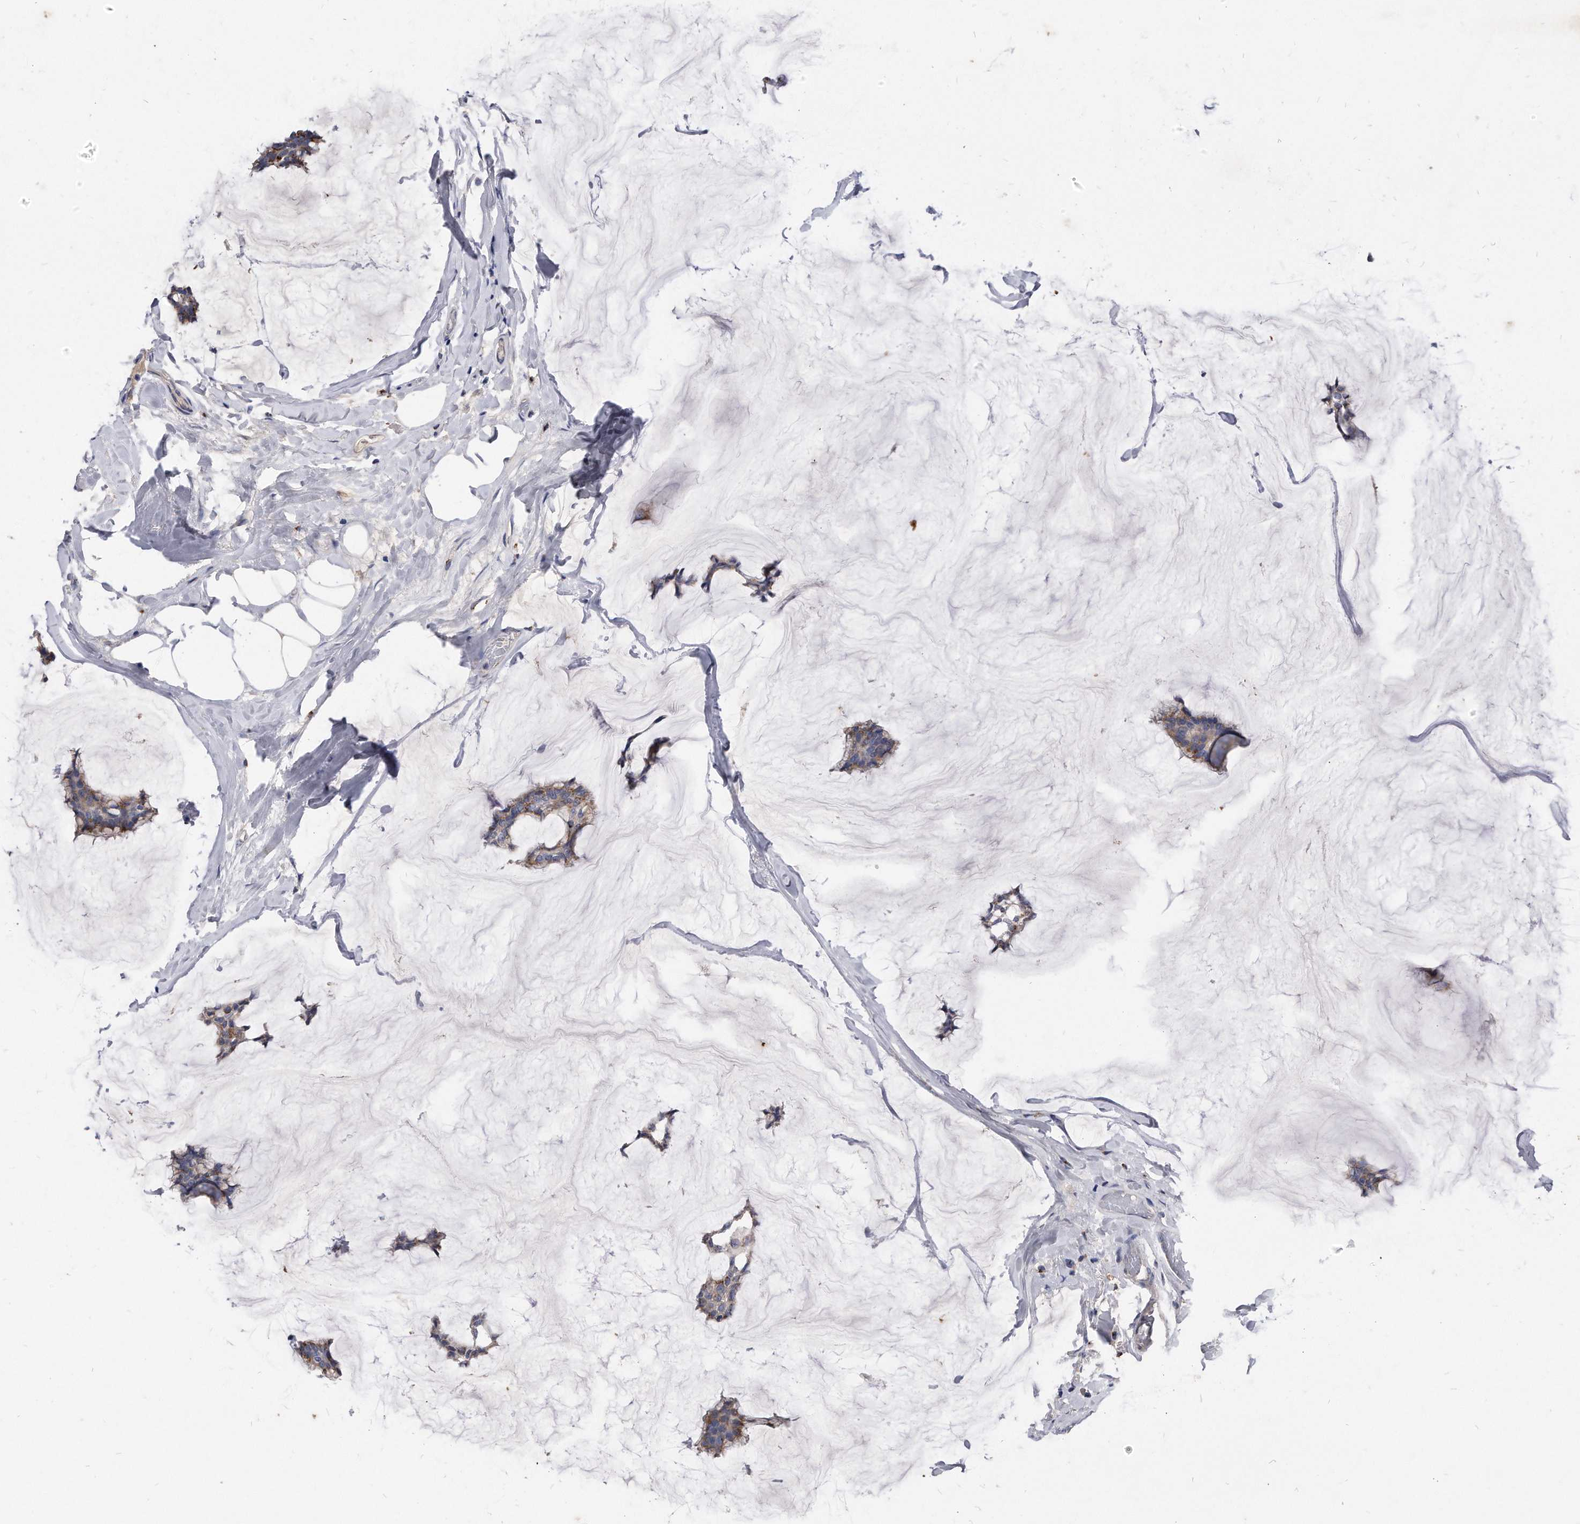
{"staining": {"intensity": "moderate", "quantity": "25%-75%", "location": "cytoplasmic/membranous"}, "tissue": "breast cancer", "cell_type": "Tumor cells", "image_type": "cancer", "snomed": [{"axis": "morphology", "description": "Duct carcinoma"}, {"axis": "topography", "description": "Breast"}], "caption": "The micrograph demonstrates staining of breast cancer (intraductal carcinoma), revealing moderate cytoplasmic/membranous protein staining (brown color) within tumor cells. The staining is performed using DAB brown chromogen to label protein expression. The nuclei are counter-stained blue using hematoxylin.", "gene": "MGAT4A", "patient": {"sex": "female", "age": 93}}